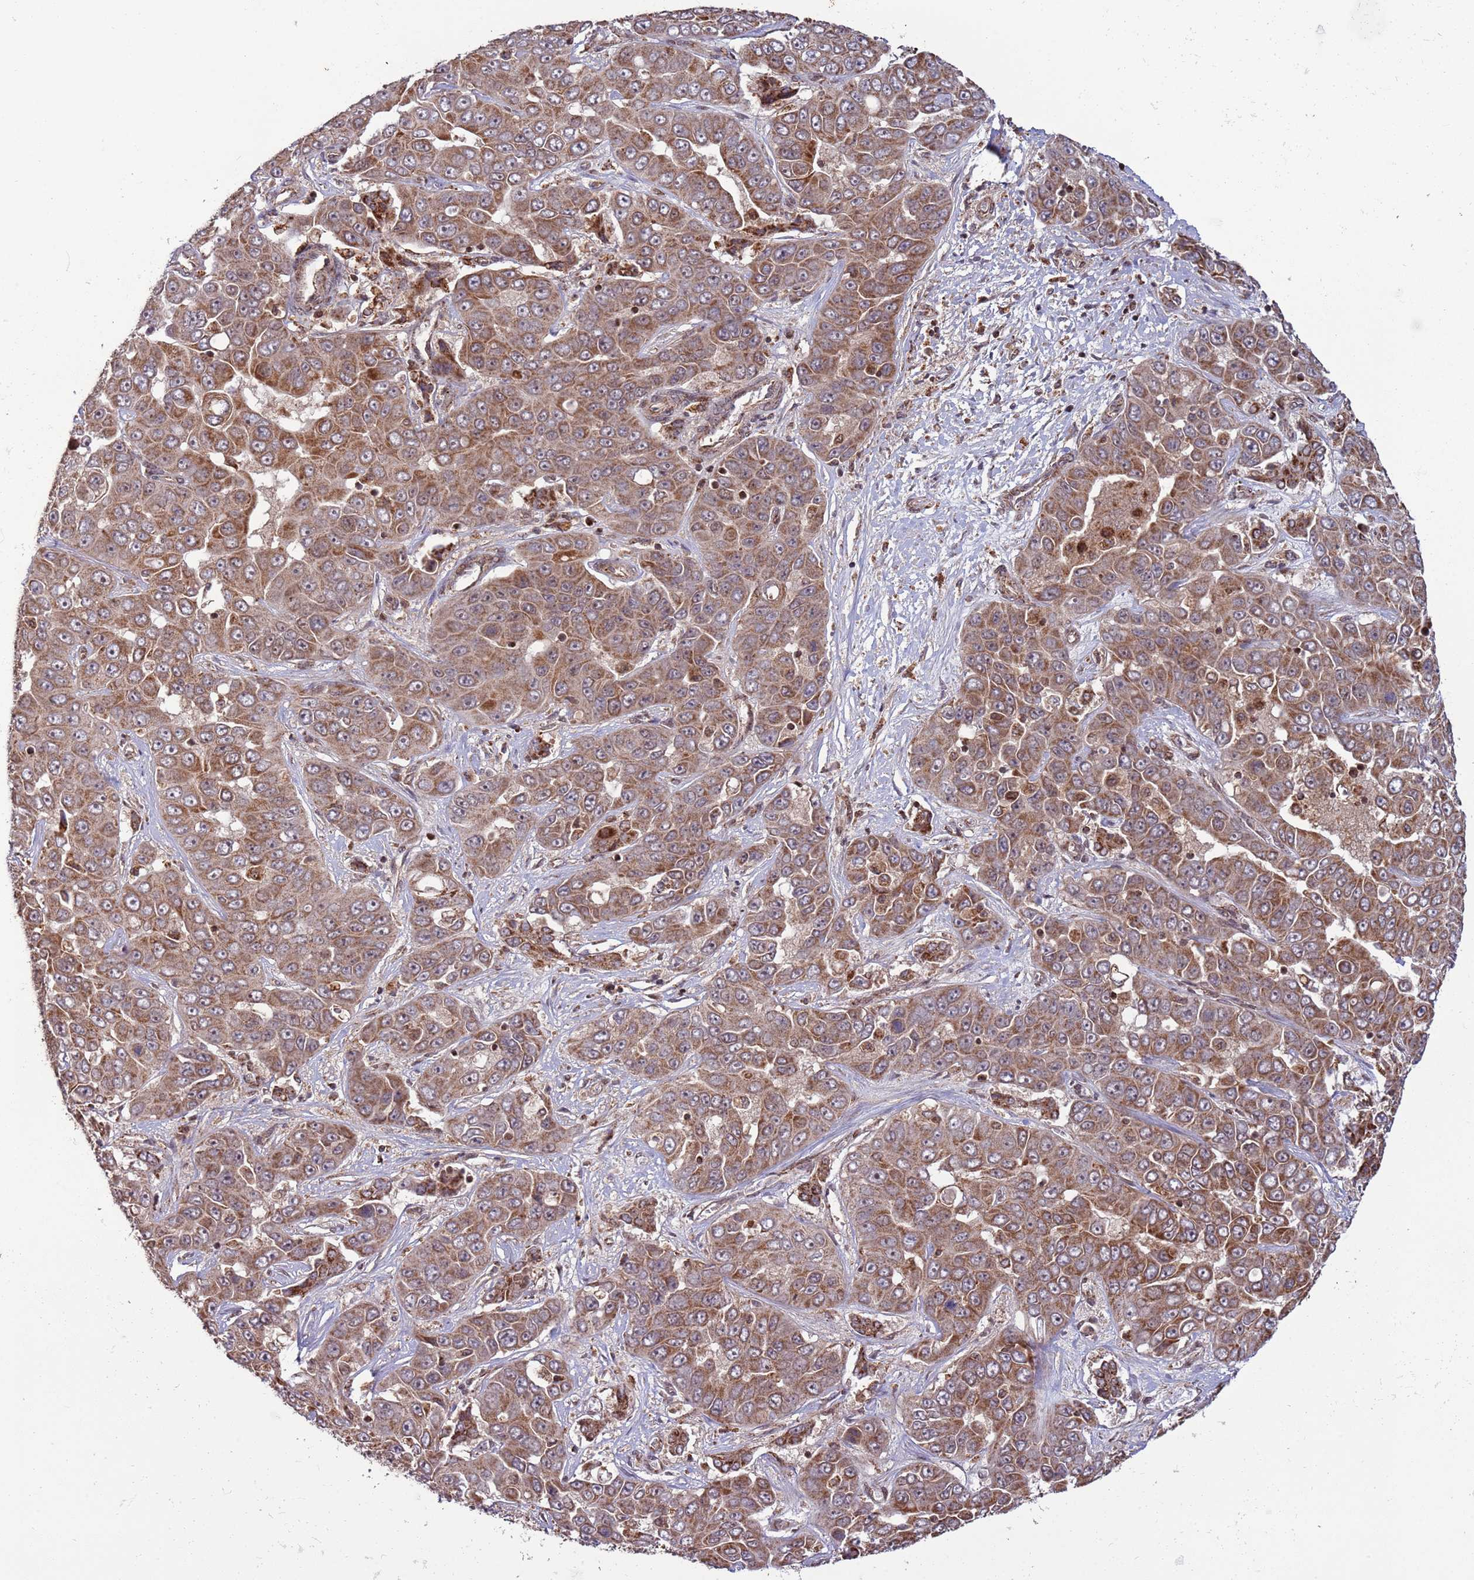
{"staining": {"intensity": "moderate", "quantity": ">75%", "location": "cytoplasmic/membranous"}, "tissue": "liver cancer", "cell_type": "Tumor cells", "image_type": "cancer", "snomed": [{"axis": "morphology", "description": "Cholangiocarcinoma"}, {"axis": "topography", "description": "Liver"}], "caption": "This photomicrograph exhibits immunohistochemistry (IHC) staining of liver cholangiocarcinoma, with medium moderate cytoplasmic/membranous expression in approximately >75% of tumor cells.", "gene": "RCOR2", "patient": {"sex": "female", "age": 52}}